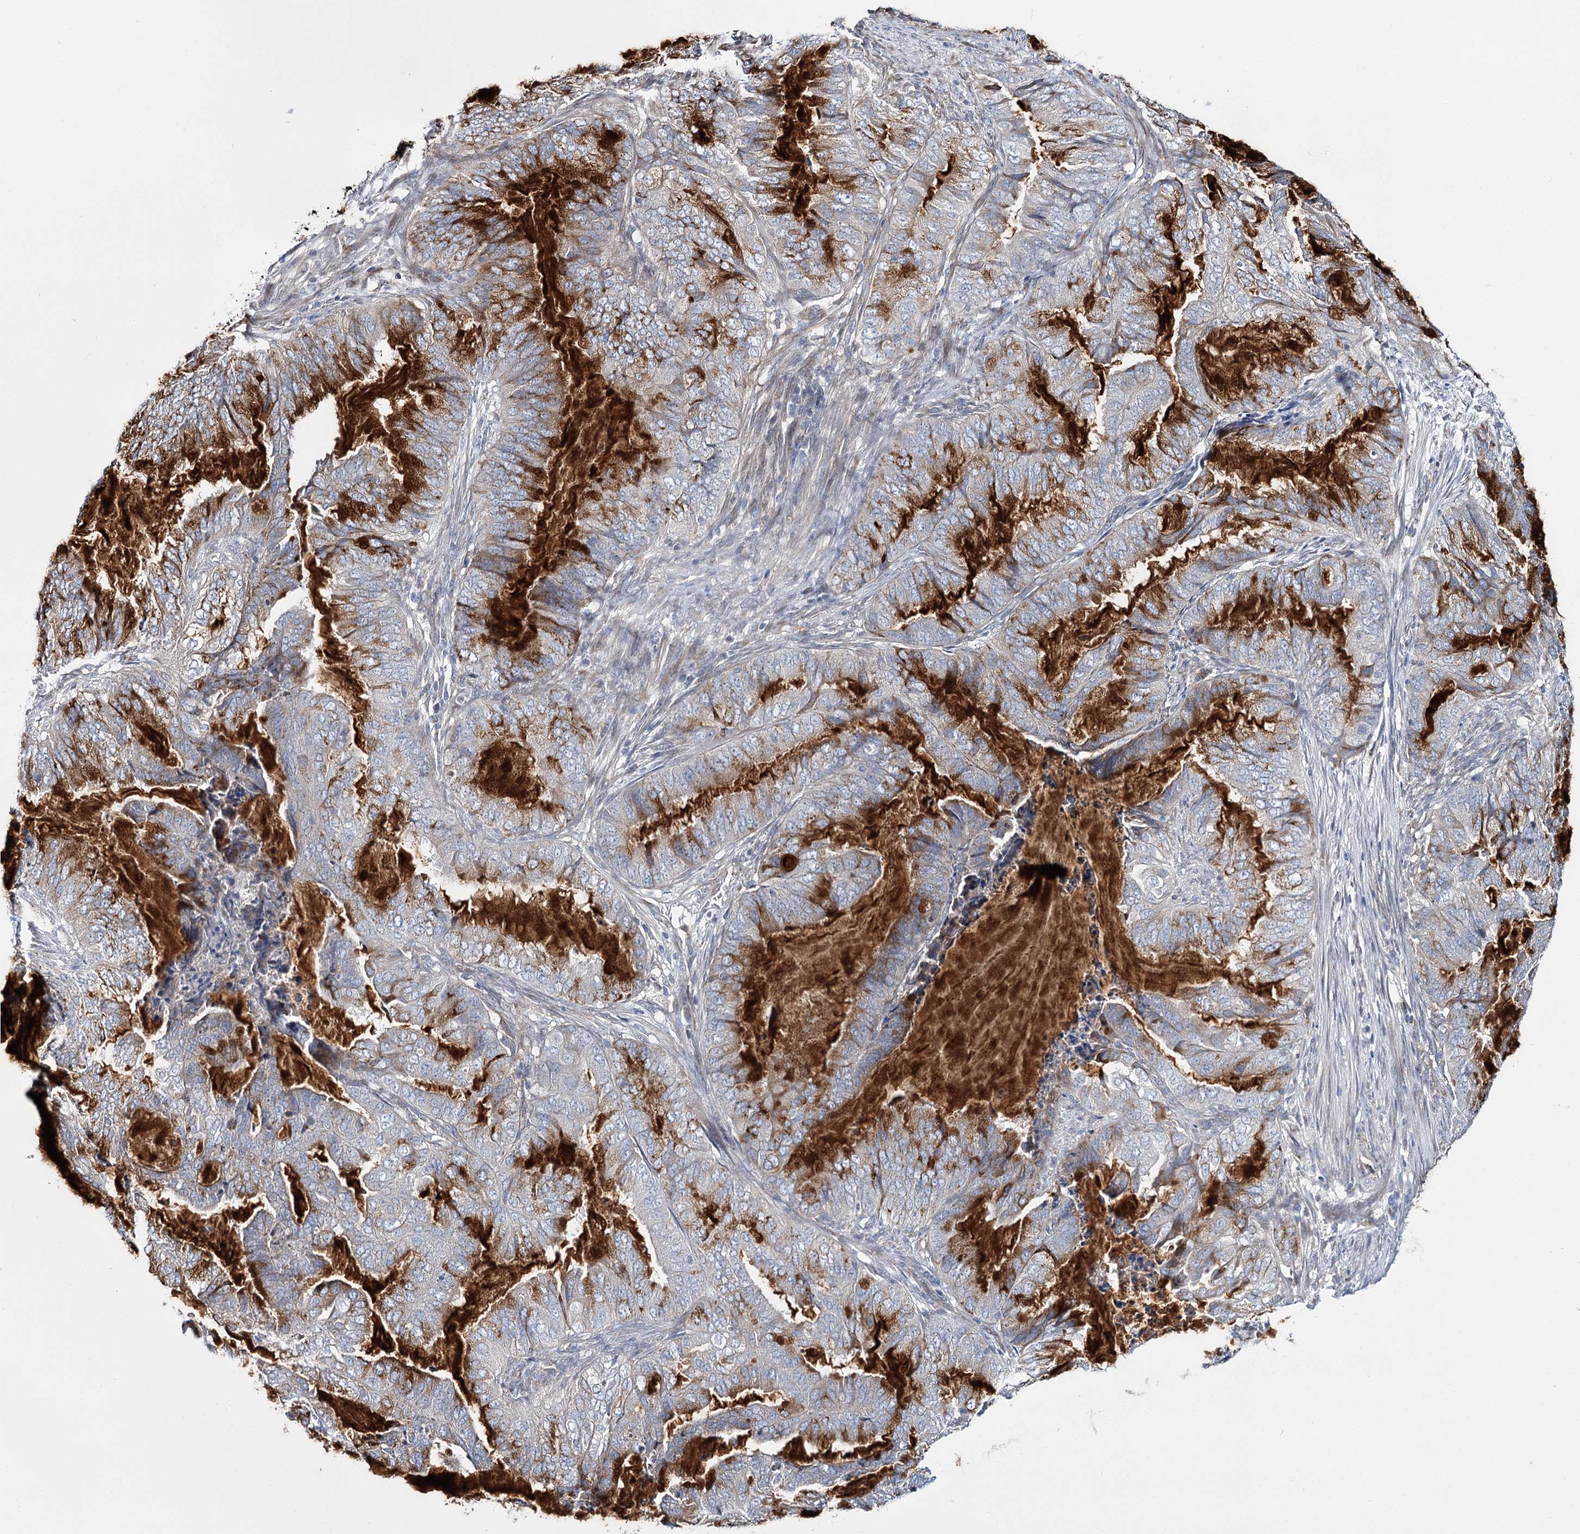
{"staining": {"intensity": "moderate", "quantity": "25%-75%", "location": "cytoplasmic/membranous"}, "tissue": "endometrial cancer", "cell_type": "Tumor cells", "image_type": "cancer", "snomed": [{"axis": "morphology", "description": "Adenocarcinoma, NOS"}, {"axis": "topography", "description": "Endometrium"}], "caption": "A histopathology image of human endometrial cancer (adenocarcinoma) stained for a protein exhibits moderate cytoplasmic/membranous brown staining in tumor cells.", "gene": "CPLANE1", "patient": {"sex": "female", "age": 51}}